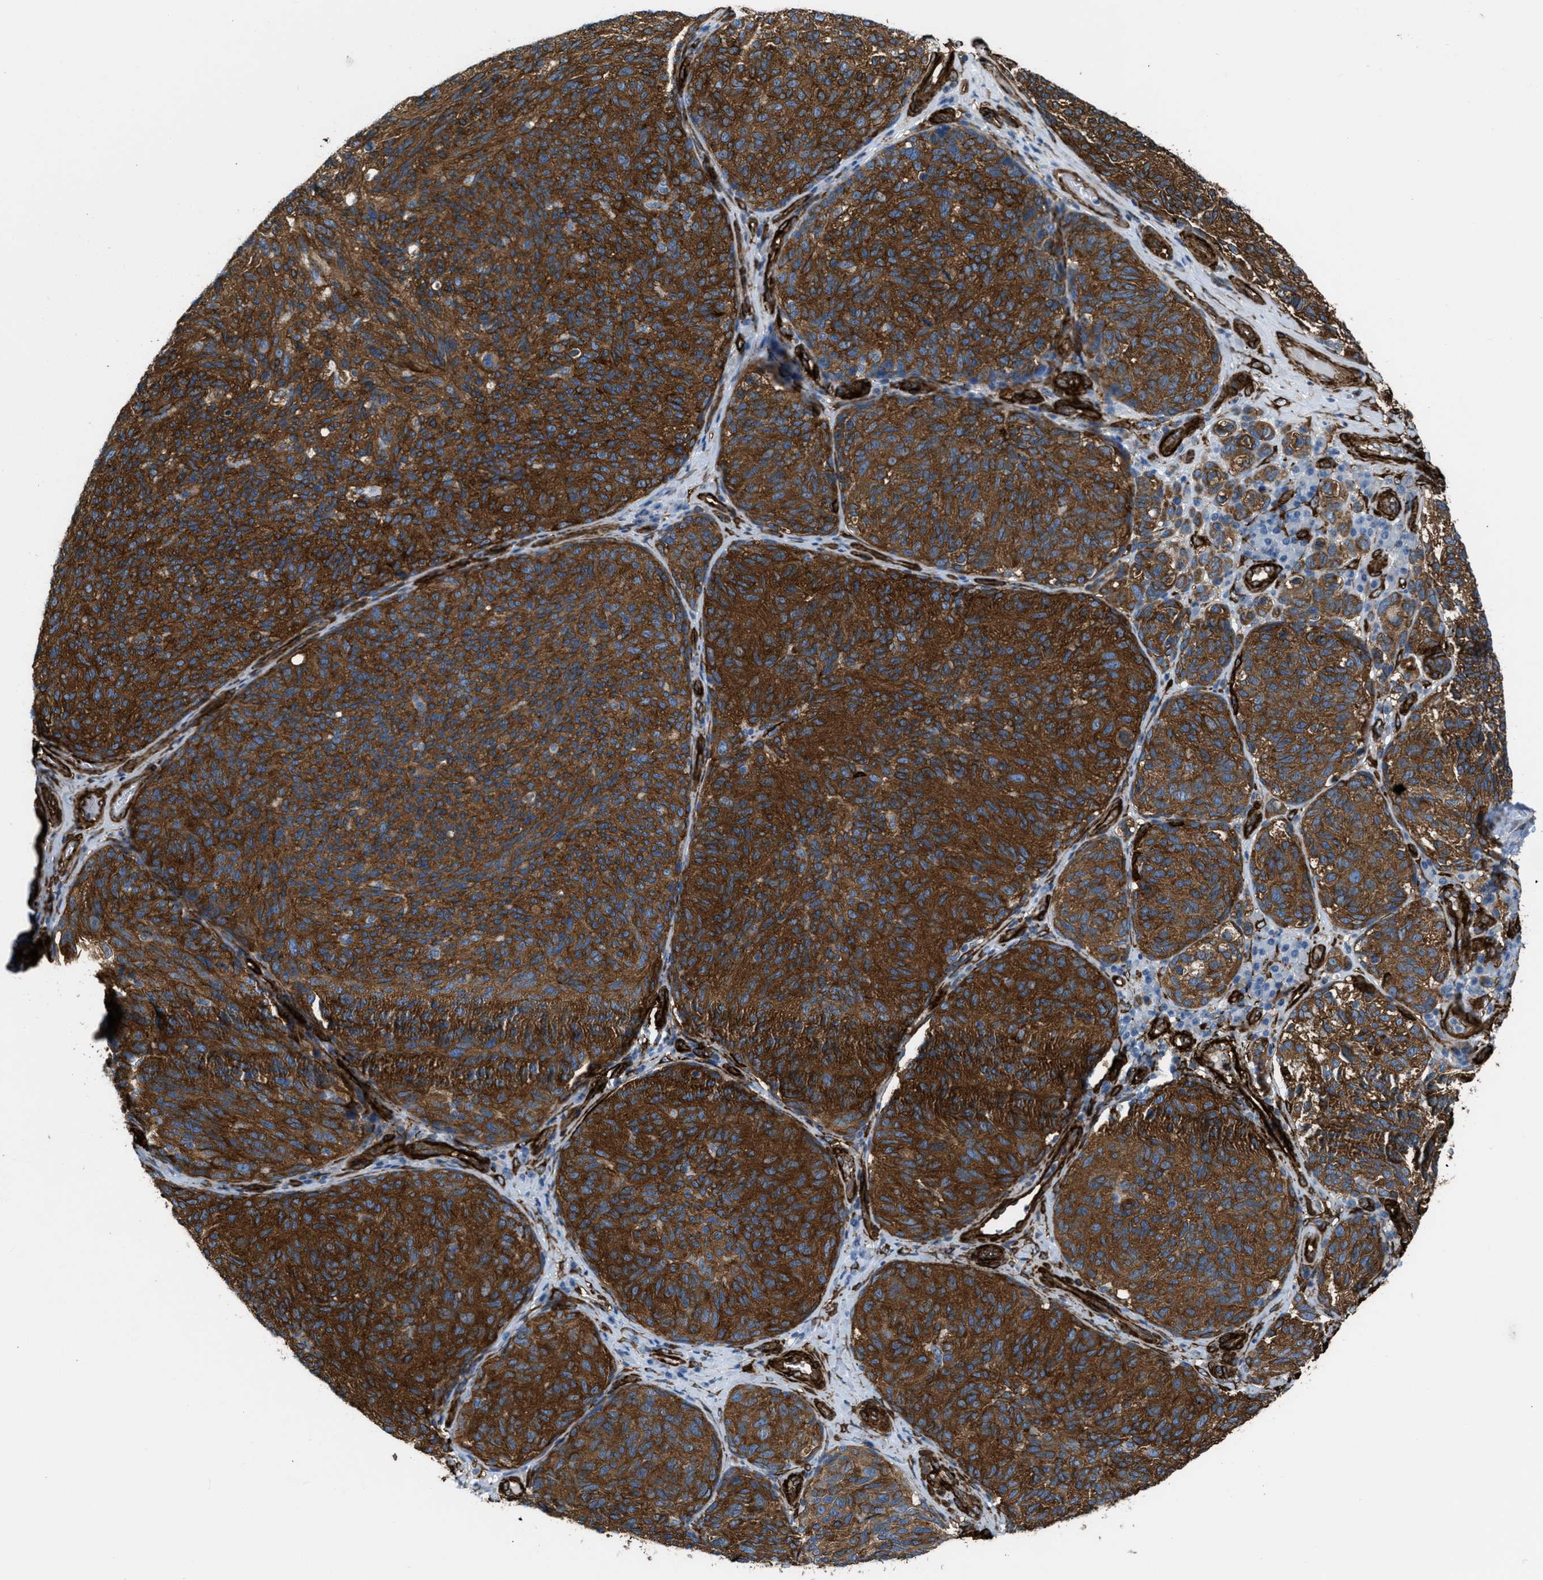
{"staining": {"intensity": "strong", "quantity": ">75%", "location": "cytoplasmic/membranous"}, "tissue": "melanoma", "cell_type": "Tumor cells", "image_type": "cancer", "snomed": [{"axis": "morphology", "description": "Malignant melanoma, NOS"}, {"axis": "topography", "description": "Skin"}], "caption": "Malignant melanoma was stained to show a protein in brown. There is high levels of strong cytoplasmic/membranous expression in about >75% of tumor cells.", "gene": "CALD1", "patient": {"sex": "female", "age": 73}}